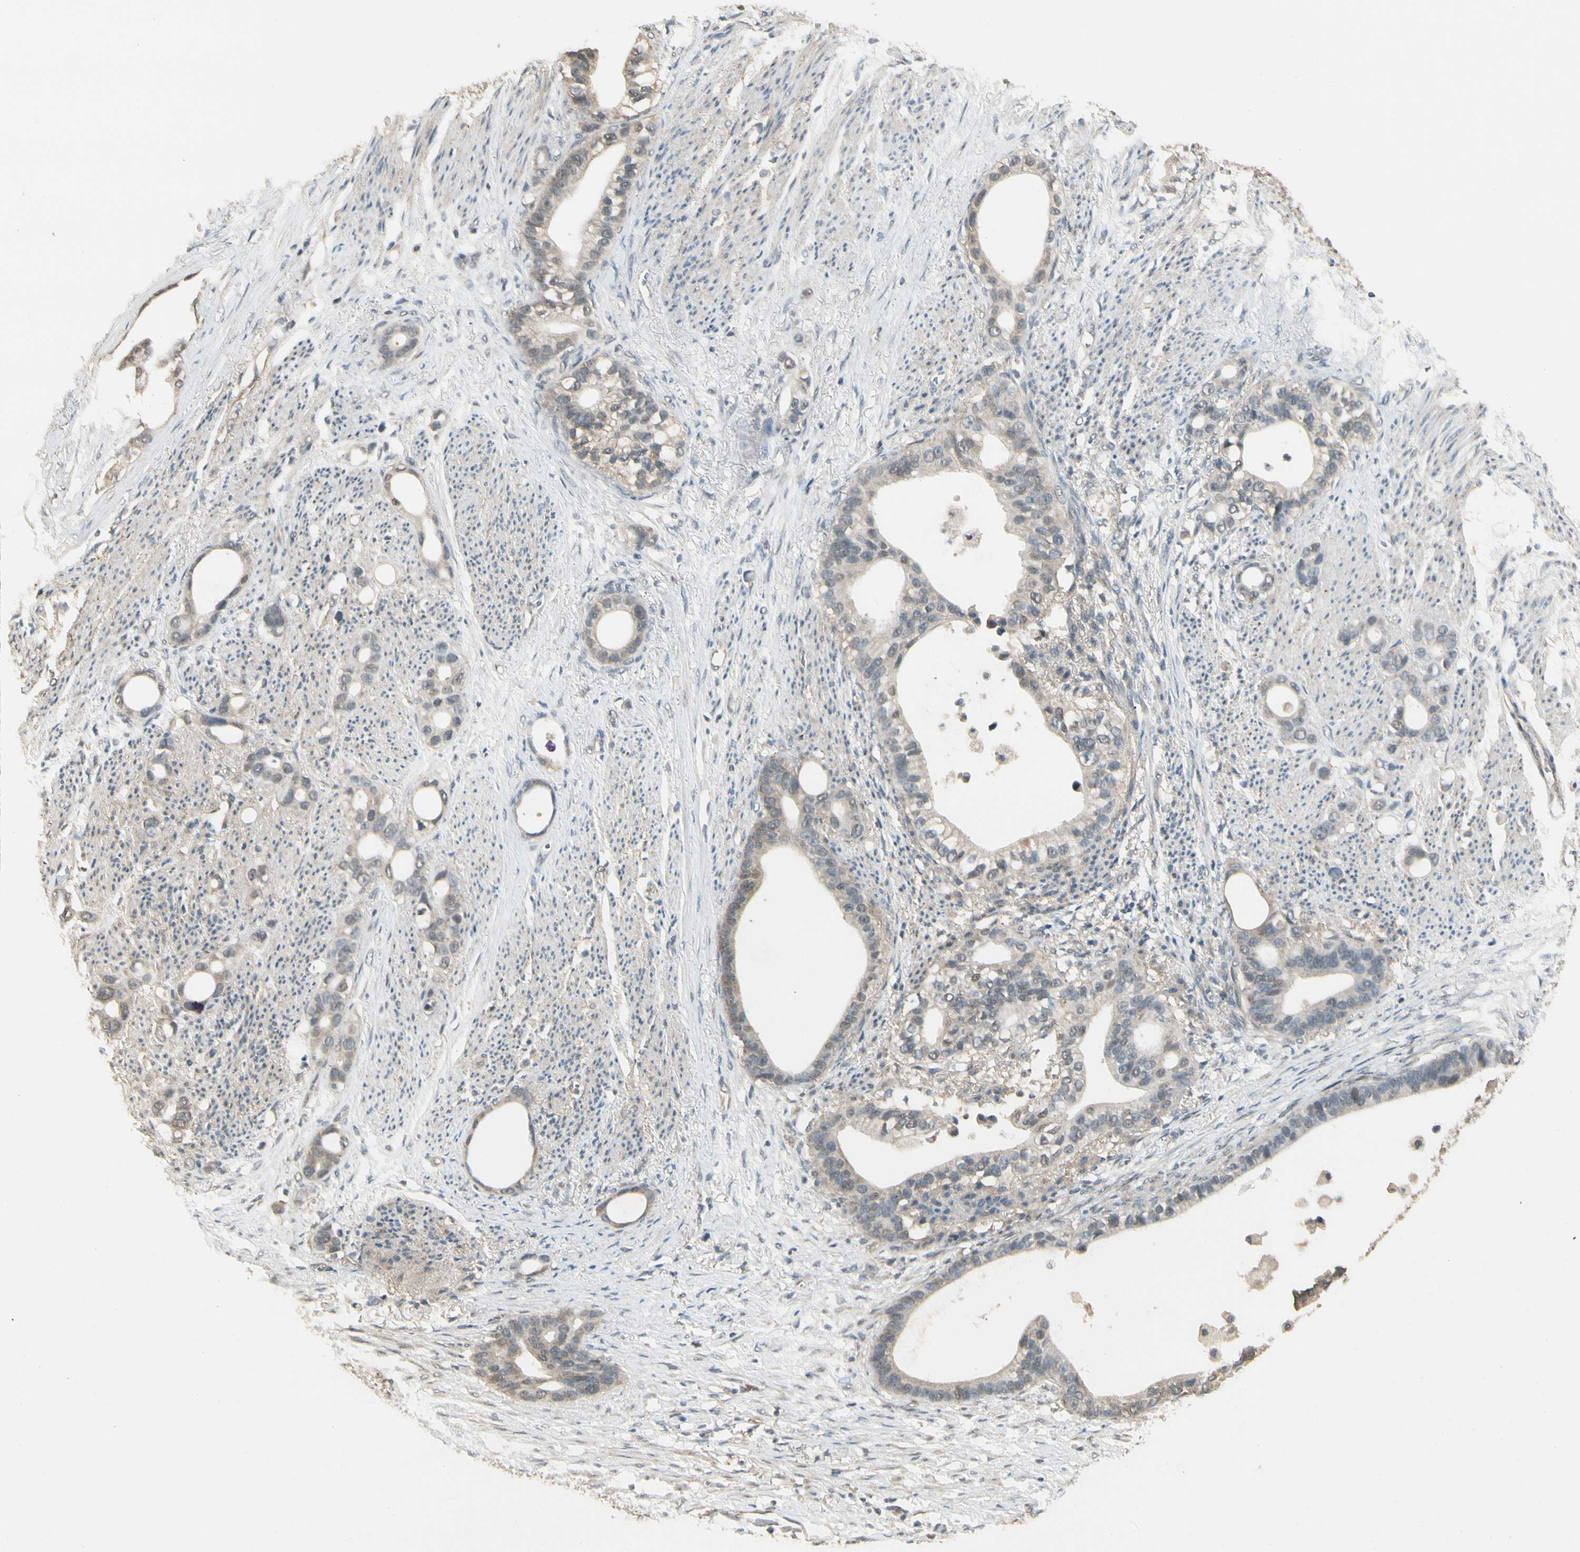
{"staining": {"intensity": "weak", "quantity": "25%-75%", "location": "cytoplasmic/membranous"}, "tissue": "stomach cancer", "cell_type": "Tumor cells", "image_type": "cancer", "snomed": [{"axis": "morphology", "description": "Adenocarcinoma, NOS"}, {"axis": "topography", "description": "Stomach"}], "caption": "Human stomach cancer stained with a brown dye reveals weak cytoplasmic/membranous positive positivity in about 25%-75% of tumor cells.", "gene": "SGCA", "patient": {"sex": "female", "age": 75}}